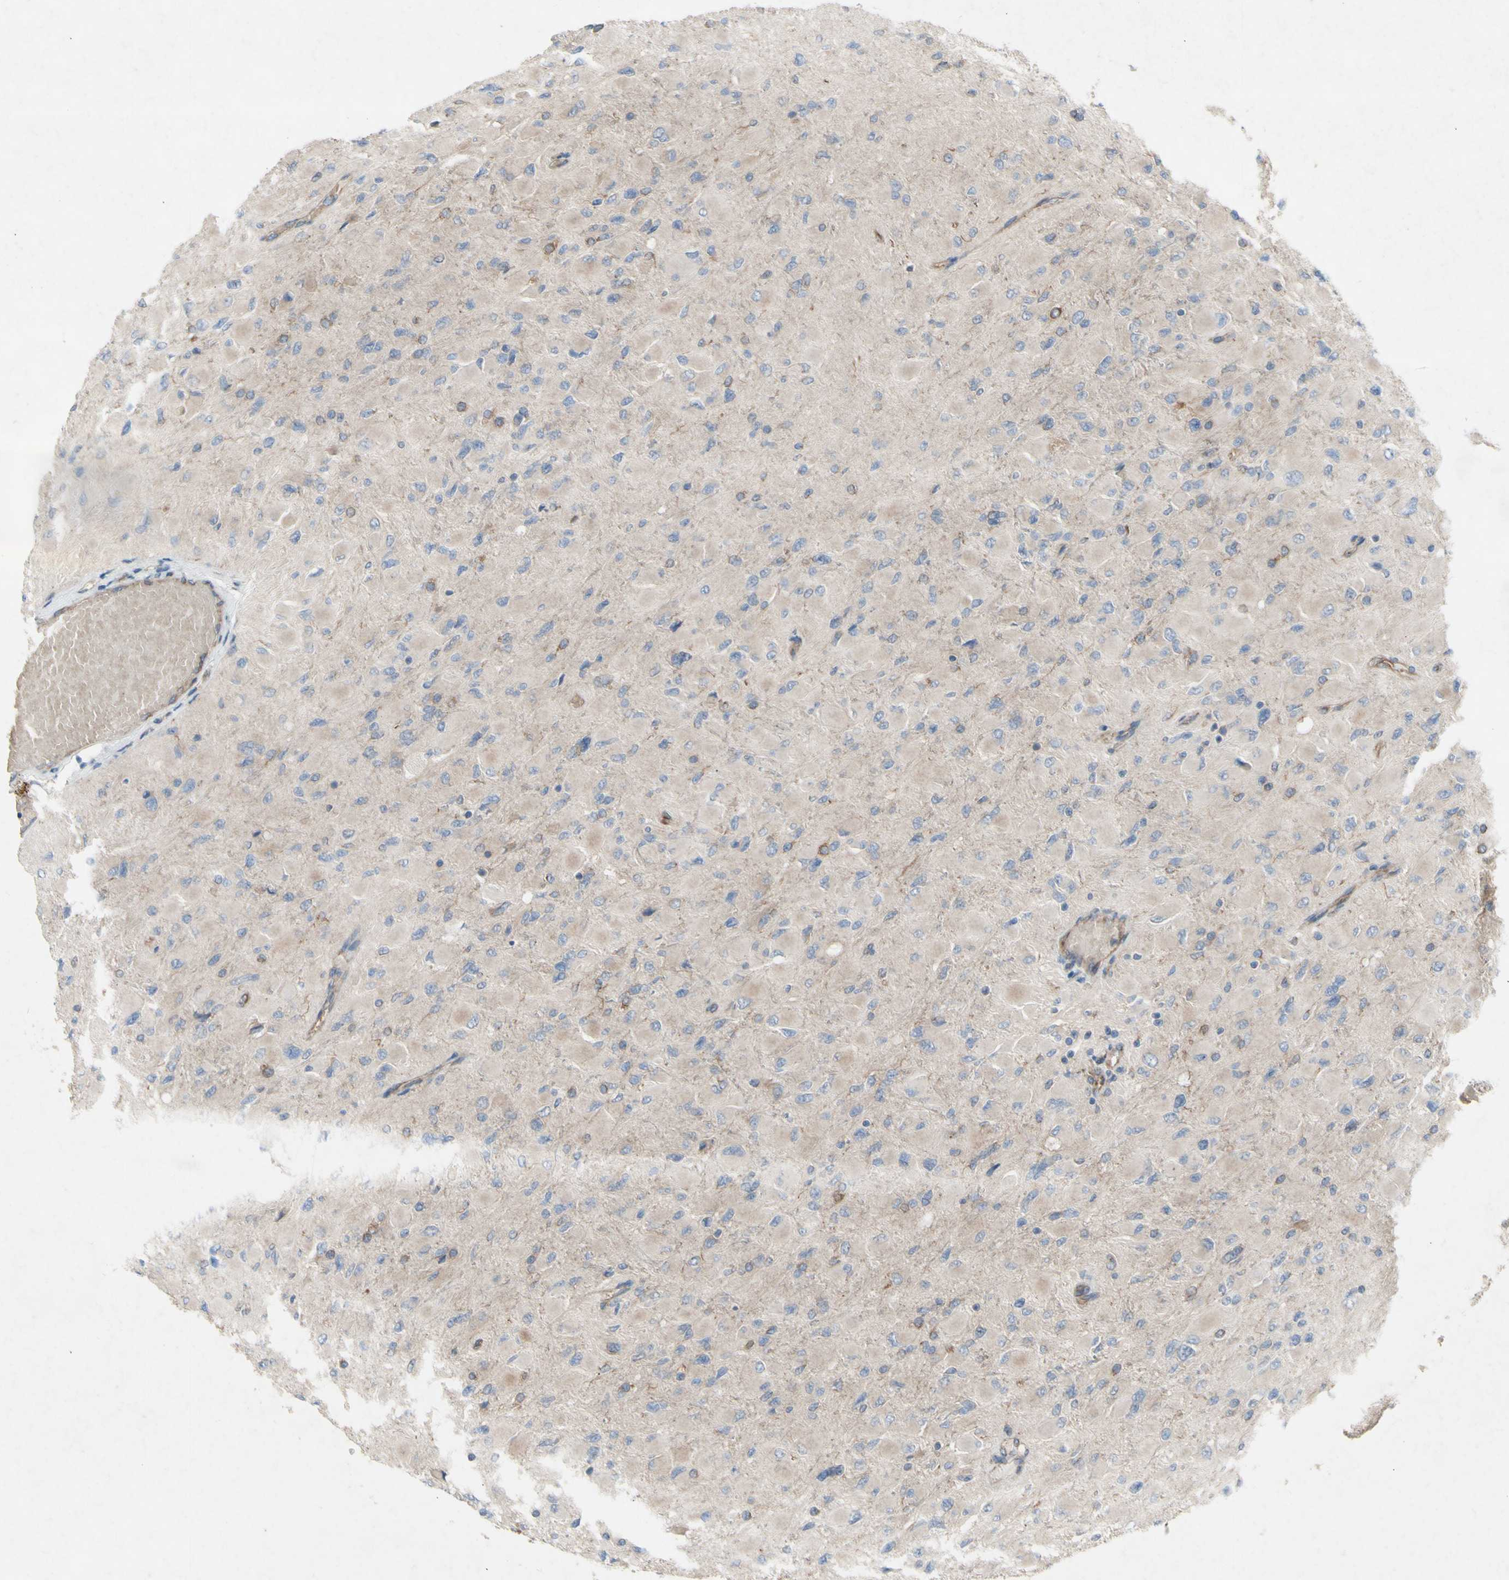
{"staining": {"intensity": "negative", "quantity": "none", "location": "none"}, "tissue": "glioma", "cell_type": "Tumor cells", "image_type": "cancer", "snomed": [{"axis": "morphology", "description": "Glioma, malignant, High grade"}, {"axis": "topography", "description": "Cerebral cortex"}], "caption": "This is an IHC histopathology image of malignant high-grade glioma. There is no staining in tumor cells.", "gene": "KLC1", "patient": {"sex": "female", "age": 36}}